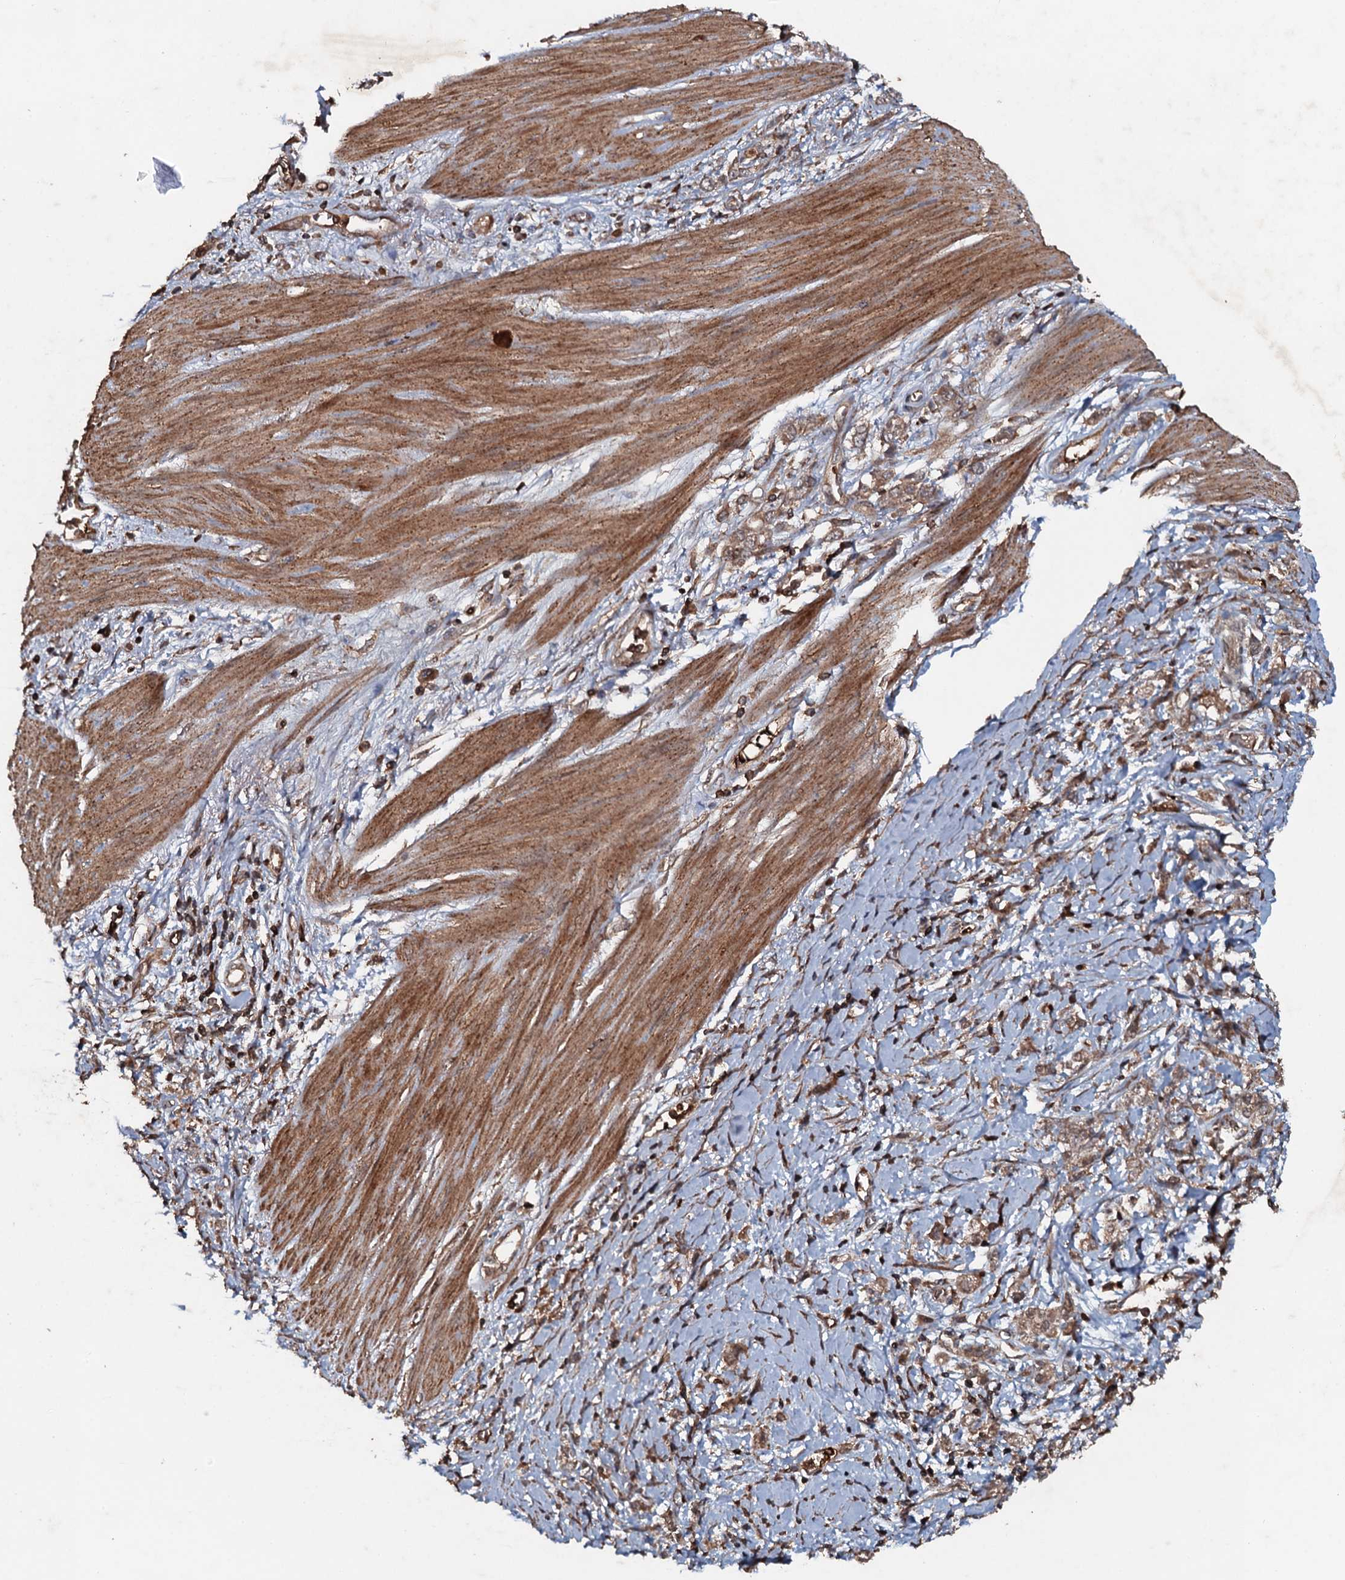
{"staining": {"intensity": "weak", "quantity": ">75%", "location": "cytoplasmic/membranous,nuclear"}, "tissue": "stomach cancer", "cell_type": "Tumor cells", "image_type": "cancer", "snomed": [{"axis": "morphology", "description": "Adenocarcinoma, NOS"}, {"axis": "topography", "description": "Stomach"}], "caption": "Stomach adenocarcinoma tissue shows weak cytoplasmic/membranous and nuclear staining in about >75% of tumor cells", "gene": "ADGRG3", "patient": {"sex": "female", "age": 76}}